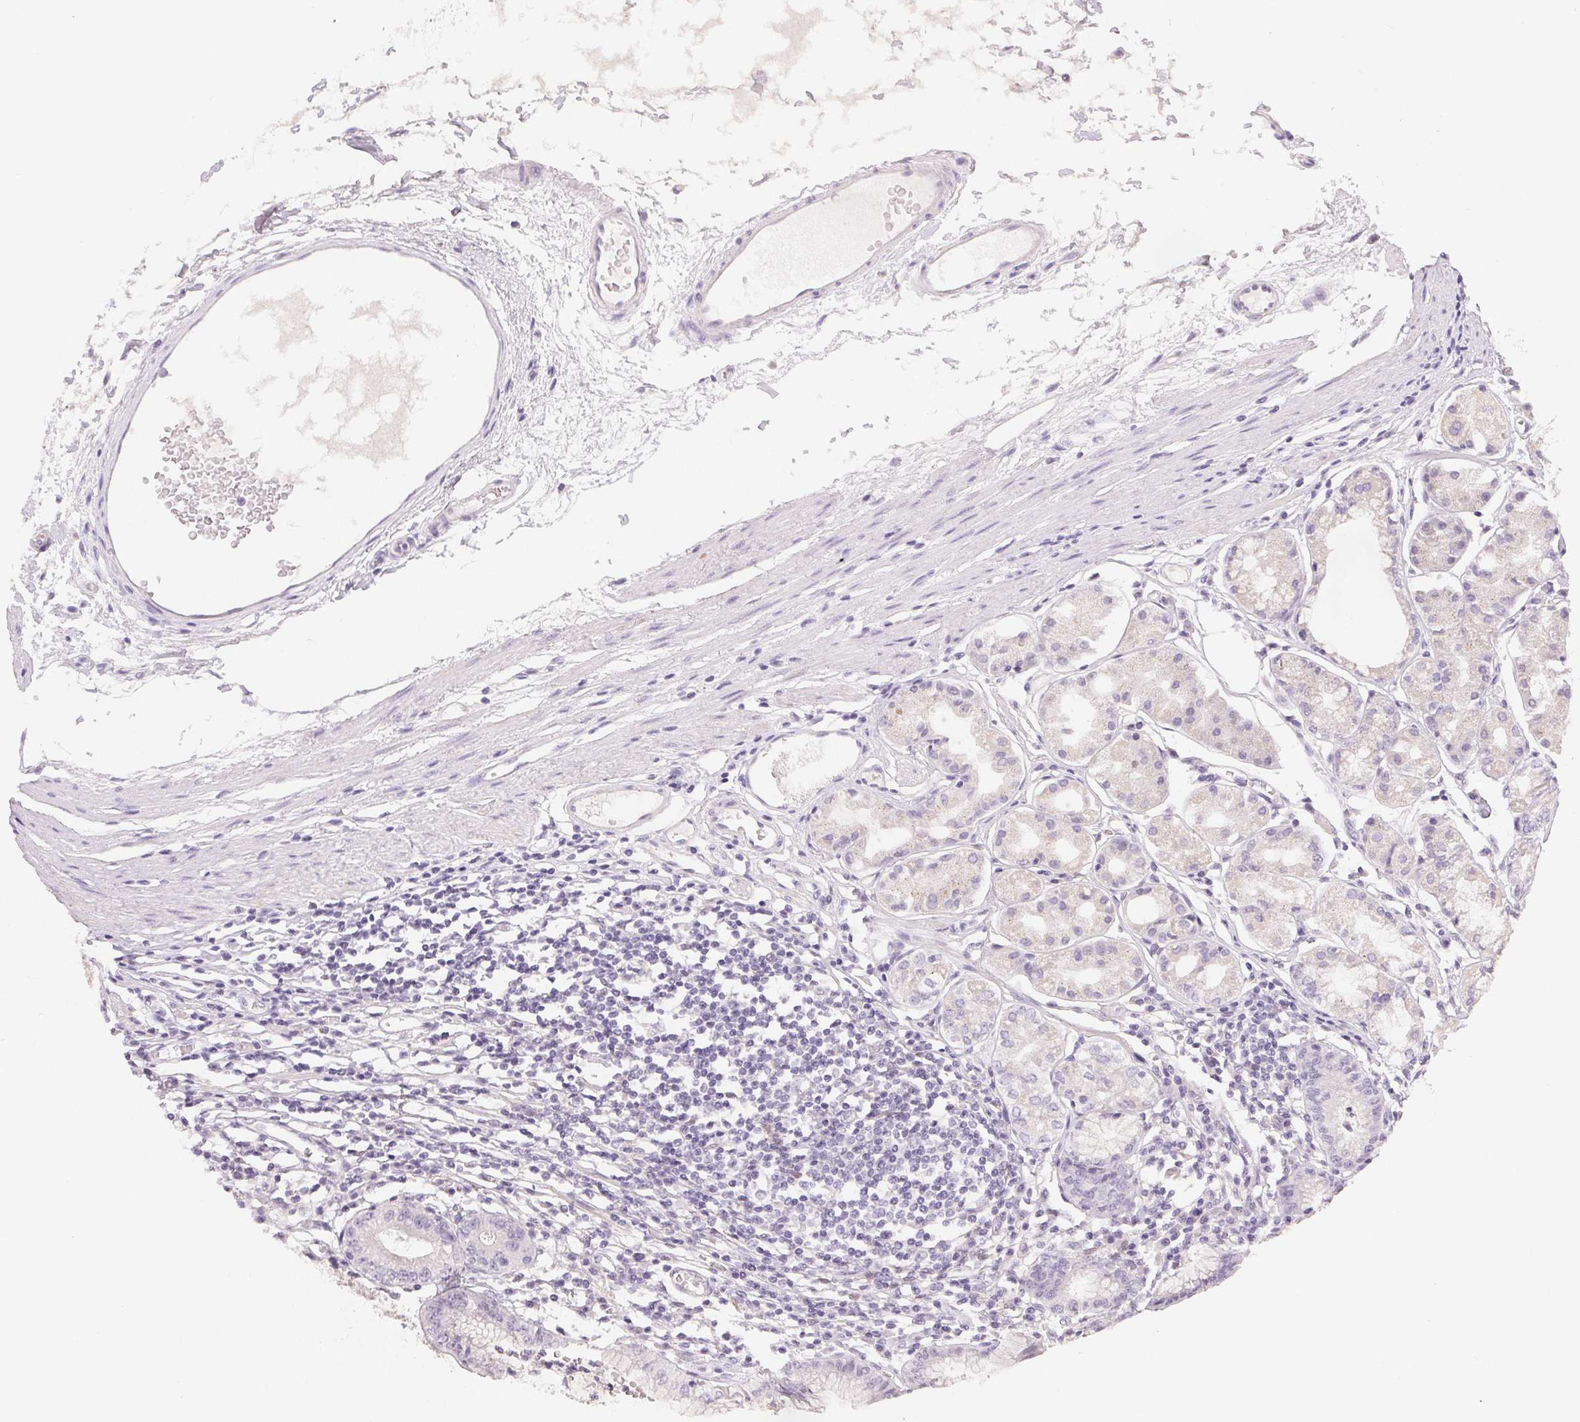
{"staining": {"intensity": "weak", "quantity": "<25%", "location": "cytoplasmic/membranous"}, "tissue": "stomach", "cell_type": "Glandular cells", "image_type": "normal", "snomed": [{"axis": "morphology", "description": "Normal tissue, NOS"}, {"axis": "topography", "description": "Stomach"}], "caption": "A high-resolution histopathology image shows immunohistochemistry (IHC) staining of normal stomach, which reveals no significant expression in glandular cells. (Brightfield microscopy of DAB IHC at high magnification).", "gene": "MIOX", "patient": {"sex": "male", "age": 55}}